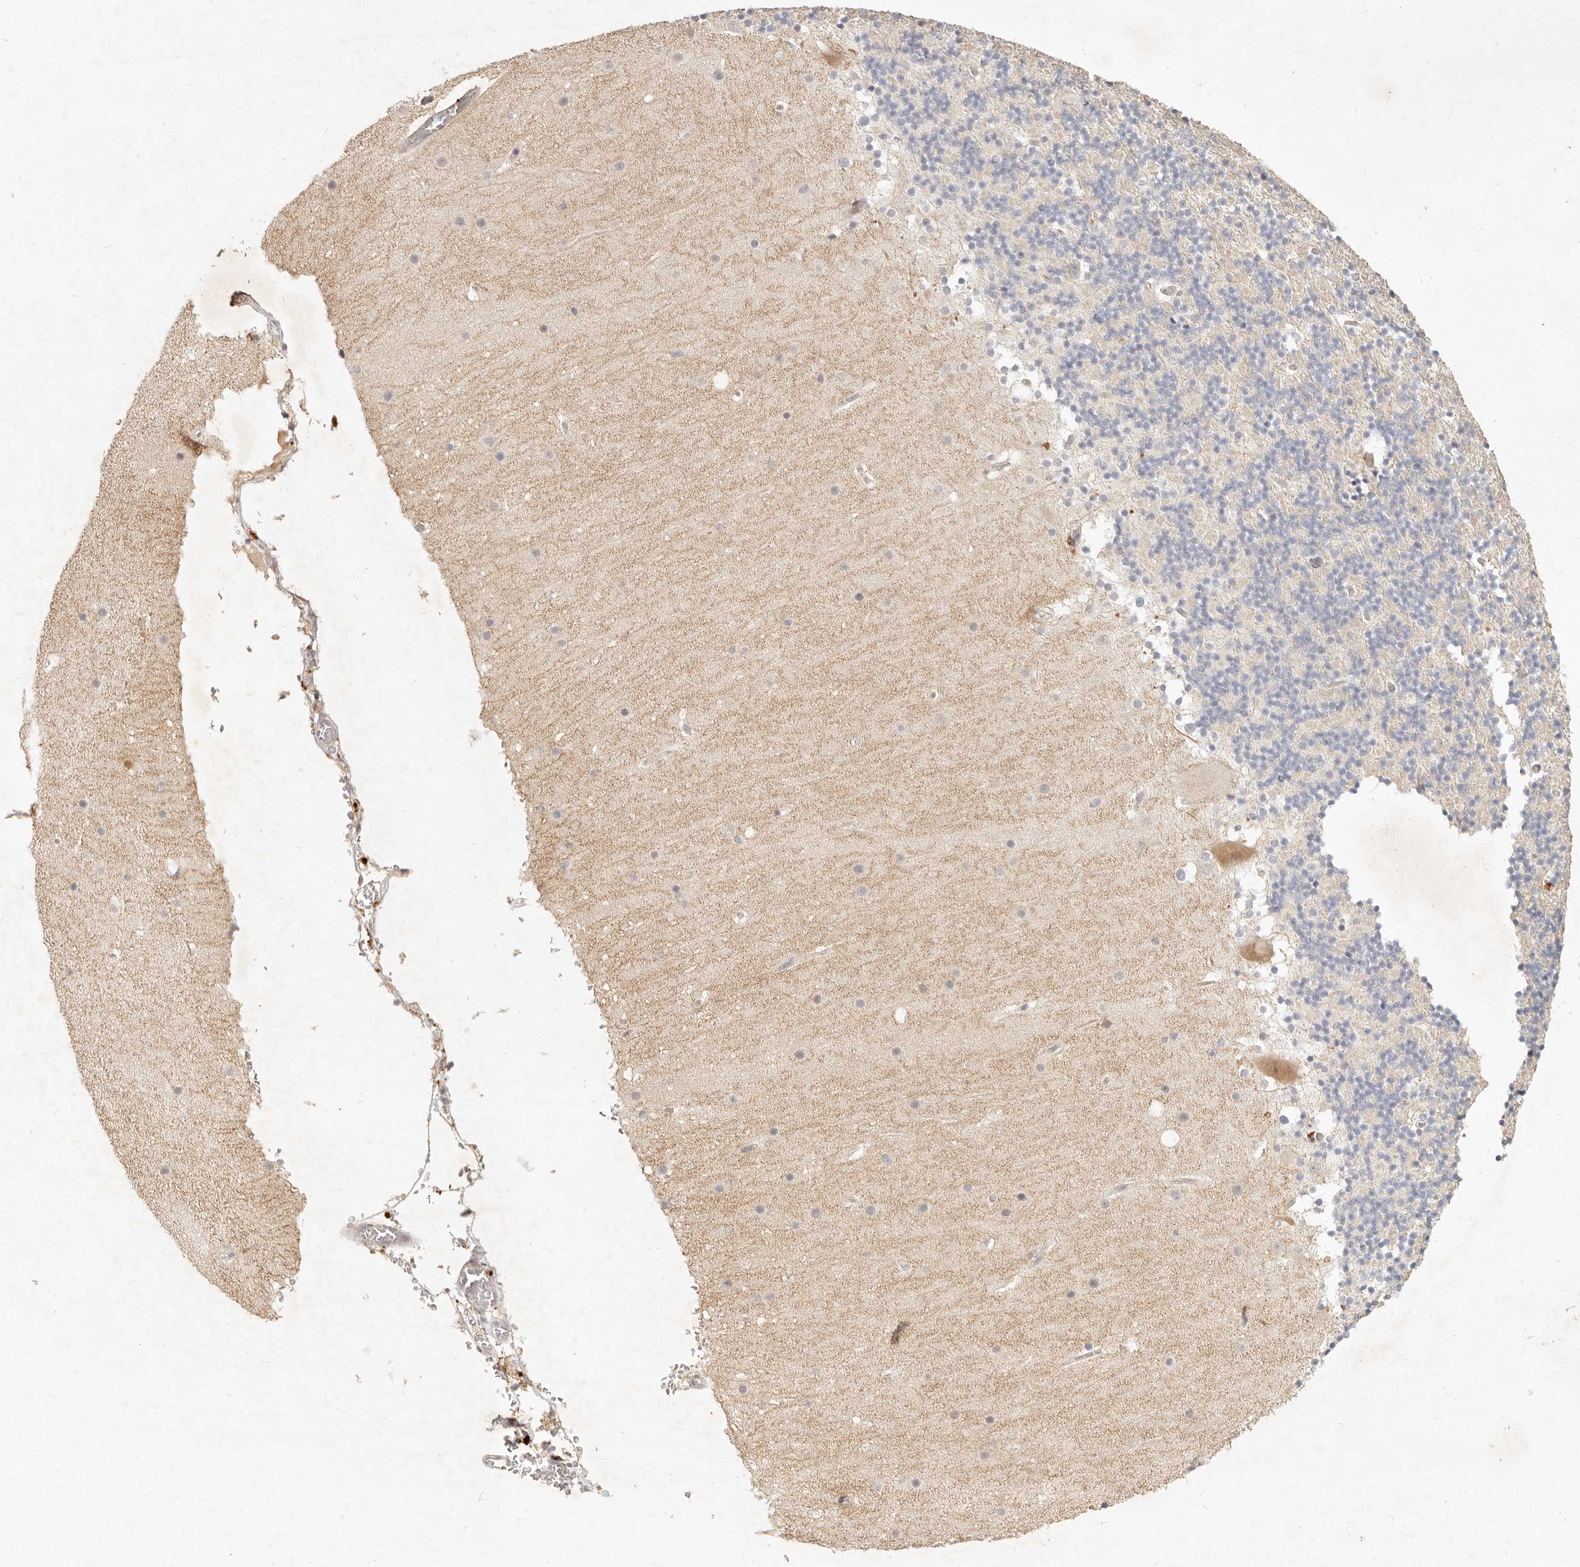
{"staining": {"intensity": "negative", "quantity": "none", "location": "none"}, "tissue": "cerebellum", "cell_type": "Cells in granular layer", "image_type": "normal", "snomed": [{"axis": "morphology", "description": "Normal tissue, NOS"}, {"axis": "topography", "description": "Cerebellum"}], "caption": "This is an immunohistochemistry (IHC) histopathology image of normal human cerebellum. There is no expression in cells in granular layer.", "gene": "UBXN11", "patient": {"sex": "male", "age": 57}}